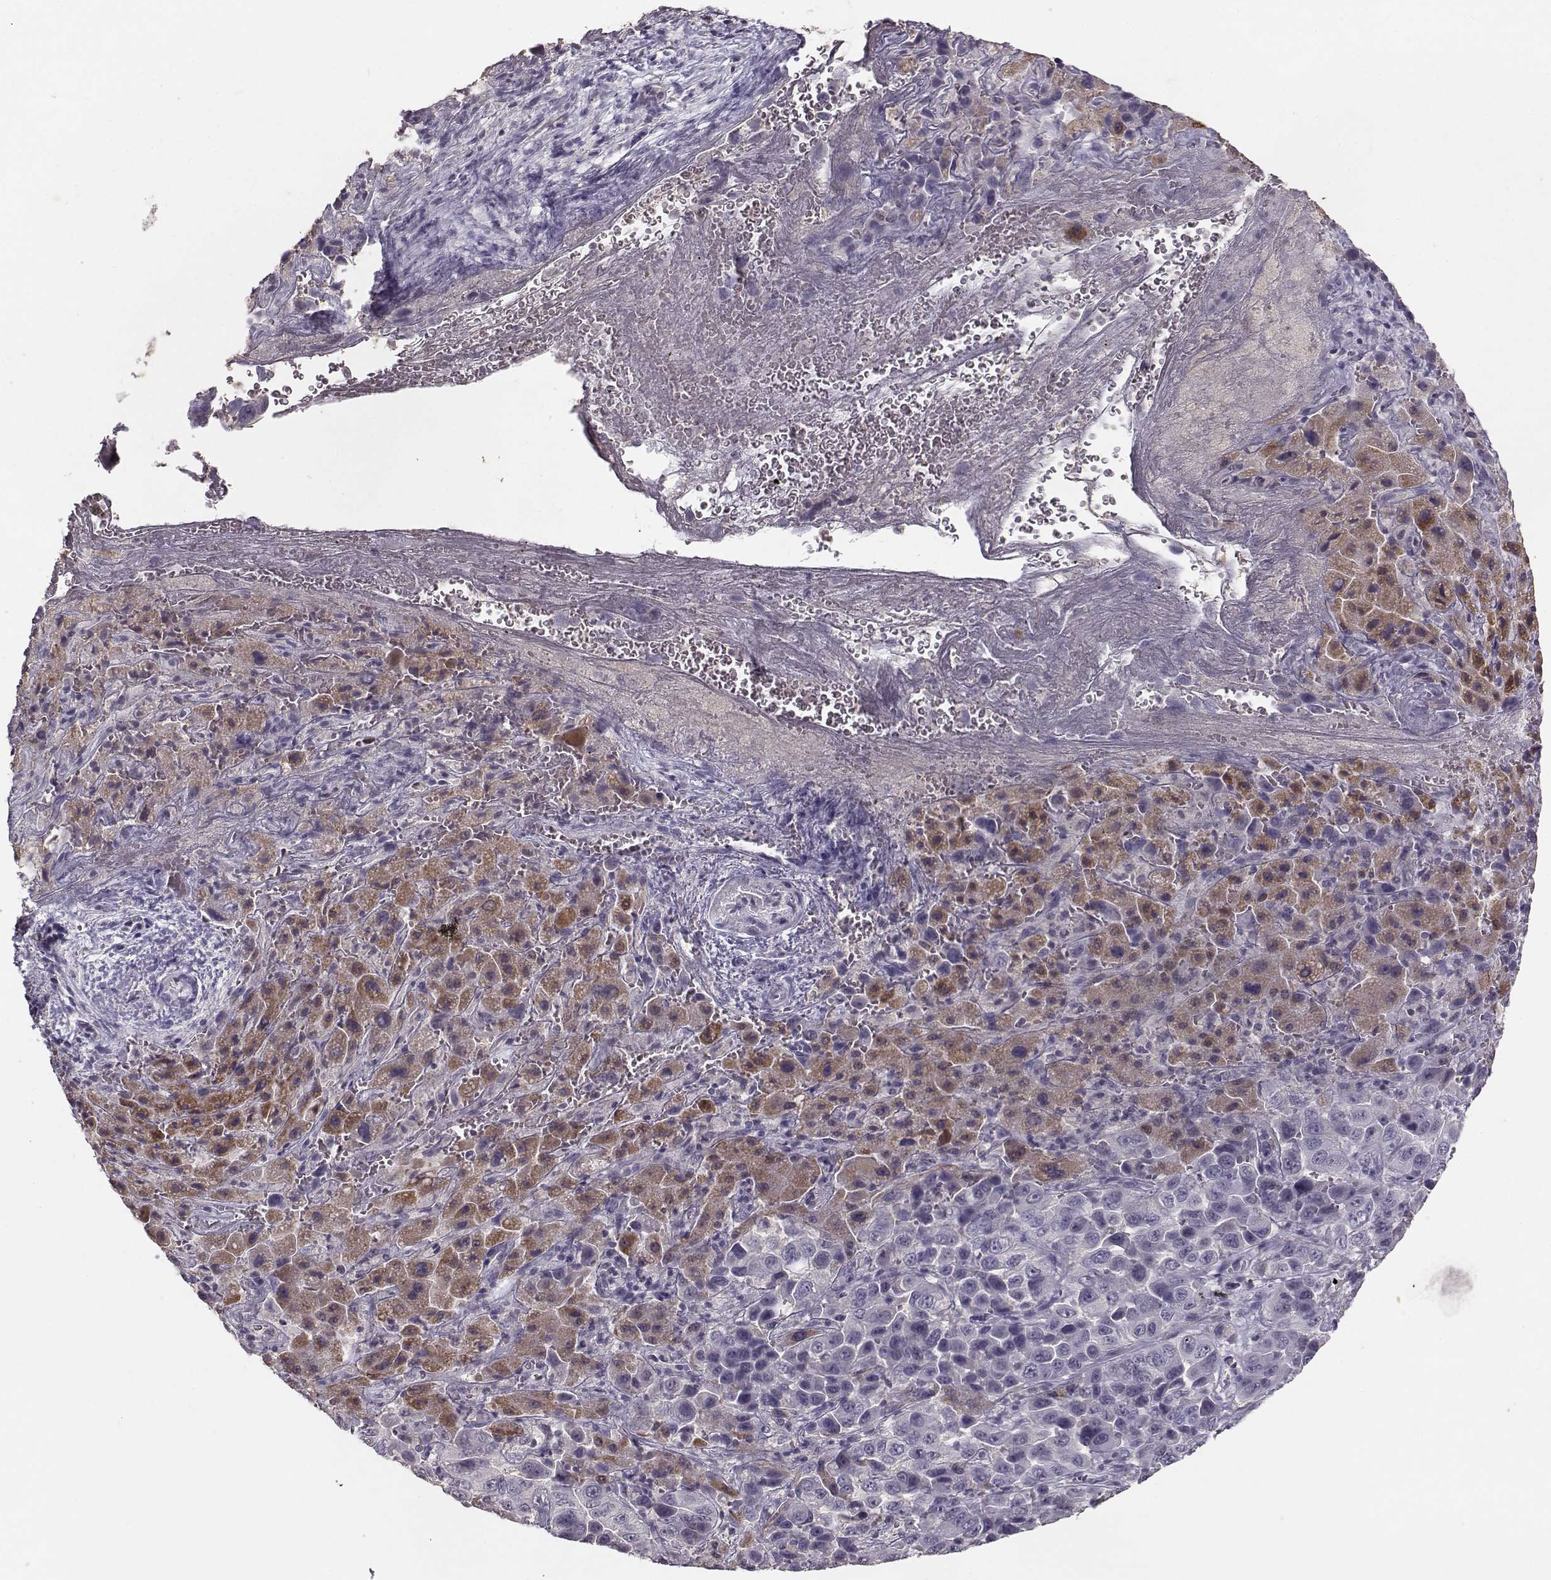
{"staining": {"intensity": "negative", "quantity": "none", "location": "none"}, "tissue": "liver cancer", "cell_type": "Tumor cells", "image_type": "cancer", "snomed": [{"axis": "morphology", "description": "Cholangiocarcinoma"}, {"axis": "topography", "description": "Liver"}], "caption": "Liver cancer was stained to show a protein in brown. There is no significant expression in tumor cells.", "gene": "UROC1", "patient": {"sex": "female", "age": 52}}